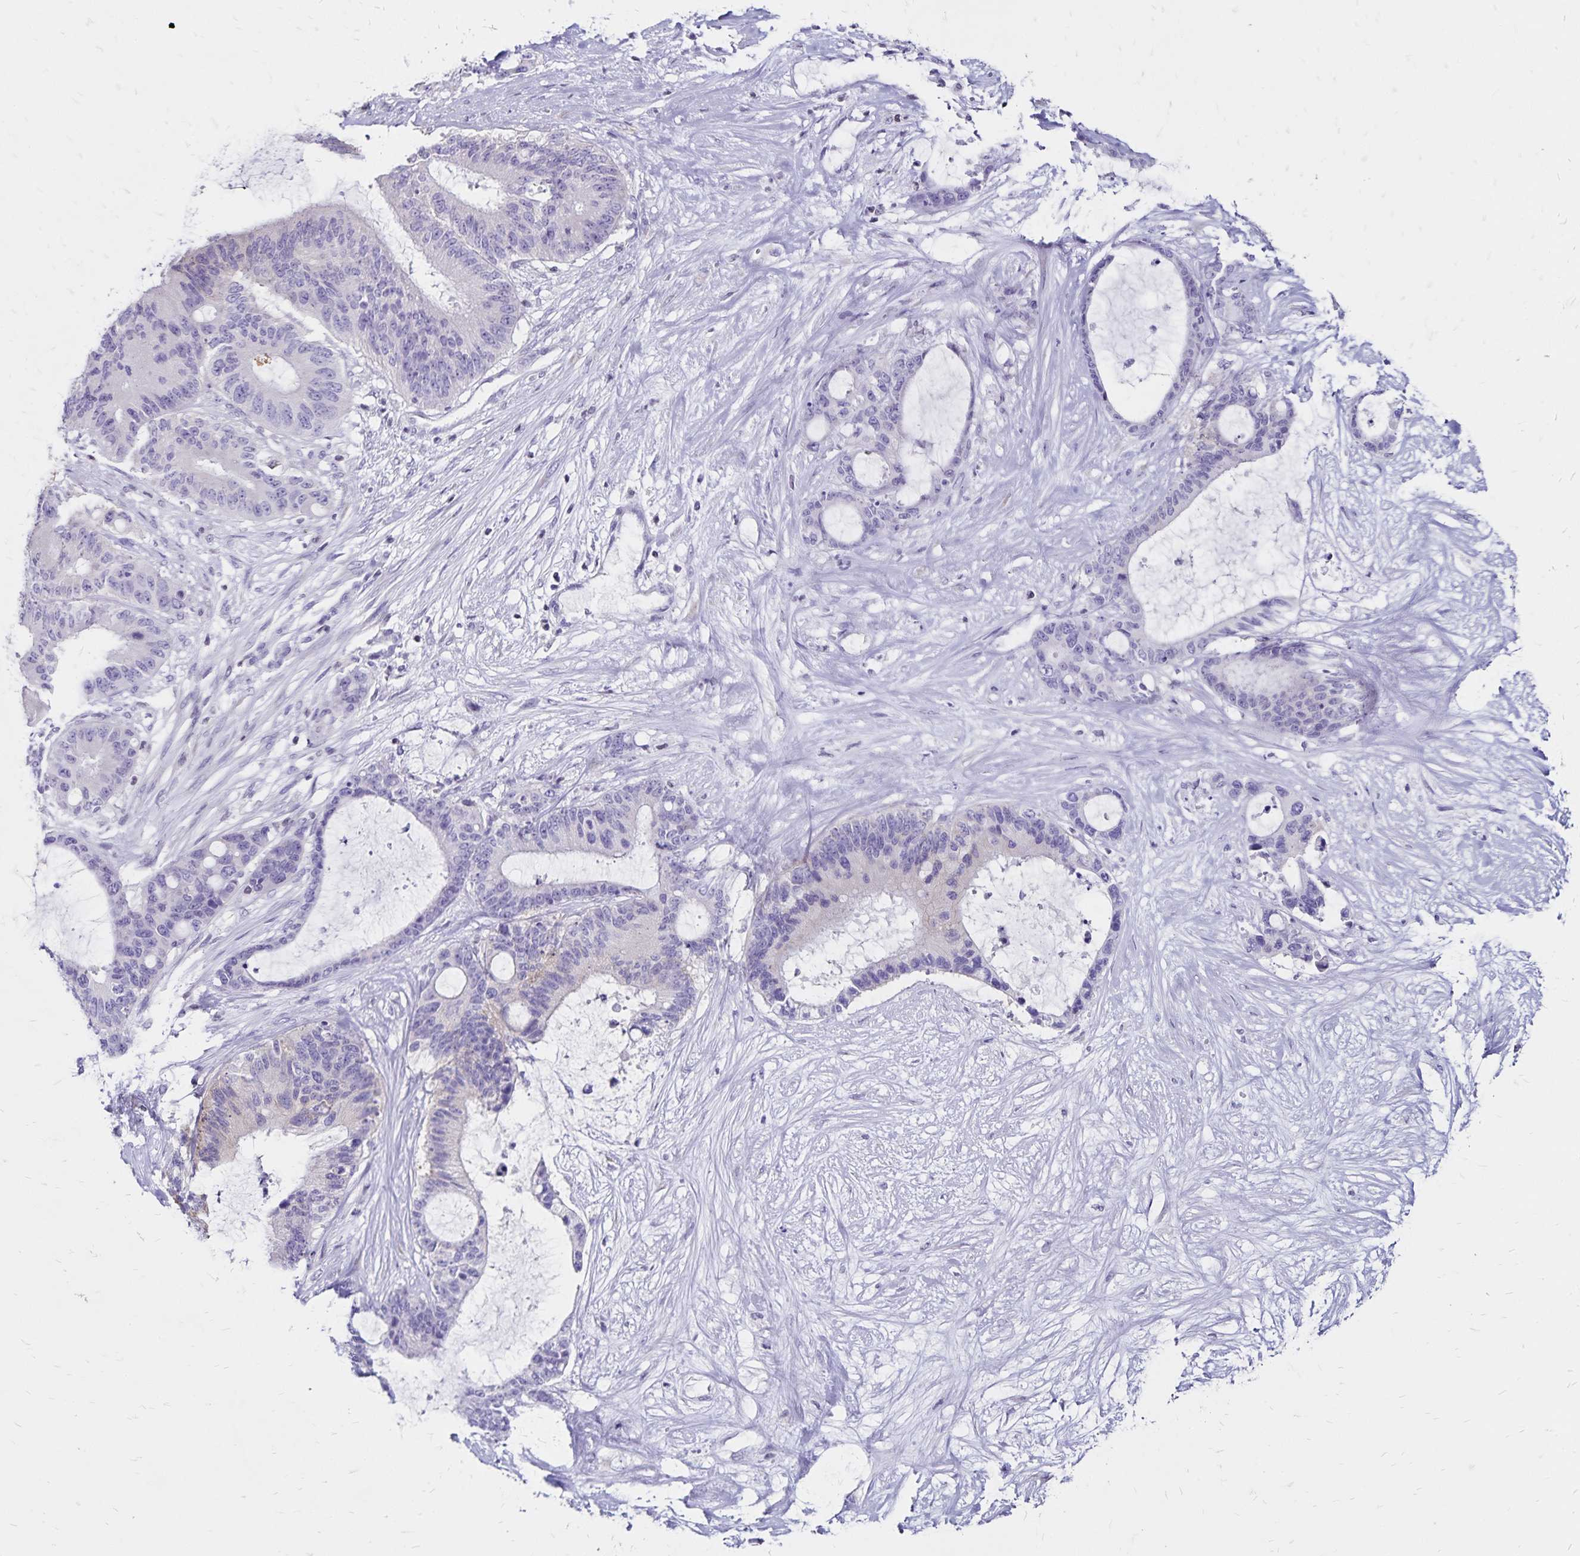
{"staining": {"intensity": "negative", "quantity": "none", "location": "none"}, "tissue": "liver cancer", "cell_type": "Tumor cells", "image_type": "cancer", "snomed": [{"axis": "morphology", "description": "Normal tissue, NOS"}, {"axis": "morphology", "description": "Cholangiocarcinoma"}, {"axis": "topography", "description": "Liver"}, {"axis": "topography", "description": "Peripheral nerve tissue"}], "caption": "Immunohistochemistry micrograph of neoplastic tissue: liver cancer (cholangiocarcinoma) stained with DAB (3,3'-diaminobenzidine) reveals no significant protein staining in tumor cells.", "gene": "IKZF1", "patient": {"sex": "female", "age": 73}}